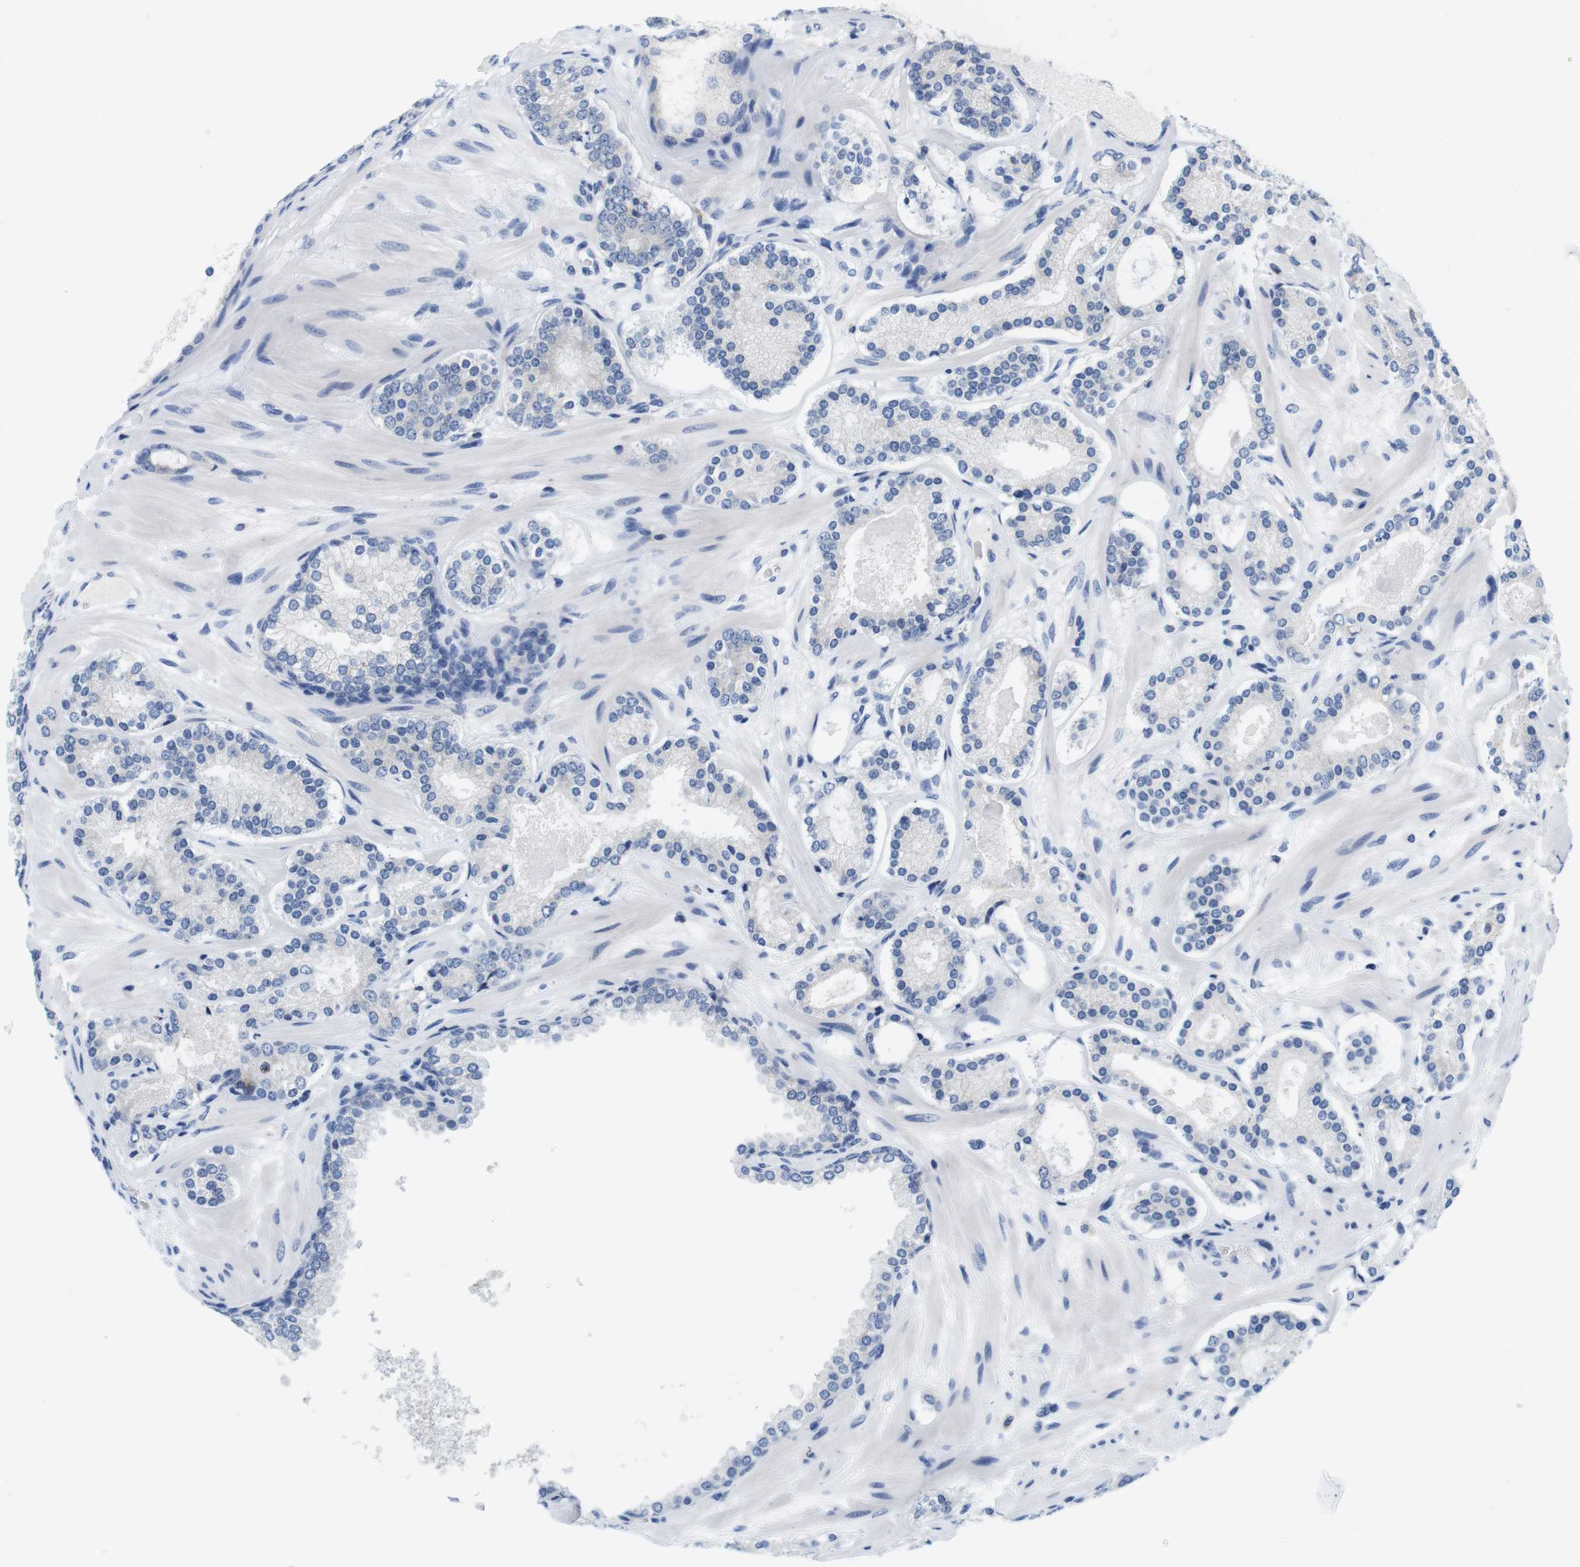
{"staining": {"intensity": "negative", "quantity": "none", "location": "none"}, "tissue": "prostate cancer", "cell_type": "Tumor cells", "image_type": "cancer", "snomed": [{"axis": "morphology", "description": "Adenocarcinoma, Low grade"}, {"axis": "topography", "description": "Prostate"}], "caption": "This is a photomicrograph of IHC staining of prostate cancer, which shows no staining in tumor cells. The staining was performed using DAB (3,3'-diaminobenzidine) to visualize the protein expression in brown, while the nuclei were stained in blue with hematoxylin (Magnification: 20x).", "gene": "CNGA2", "patient": {"sex": "male", "age": 63}}